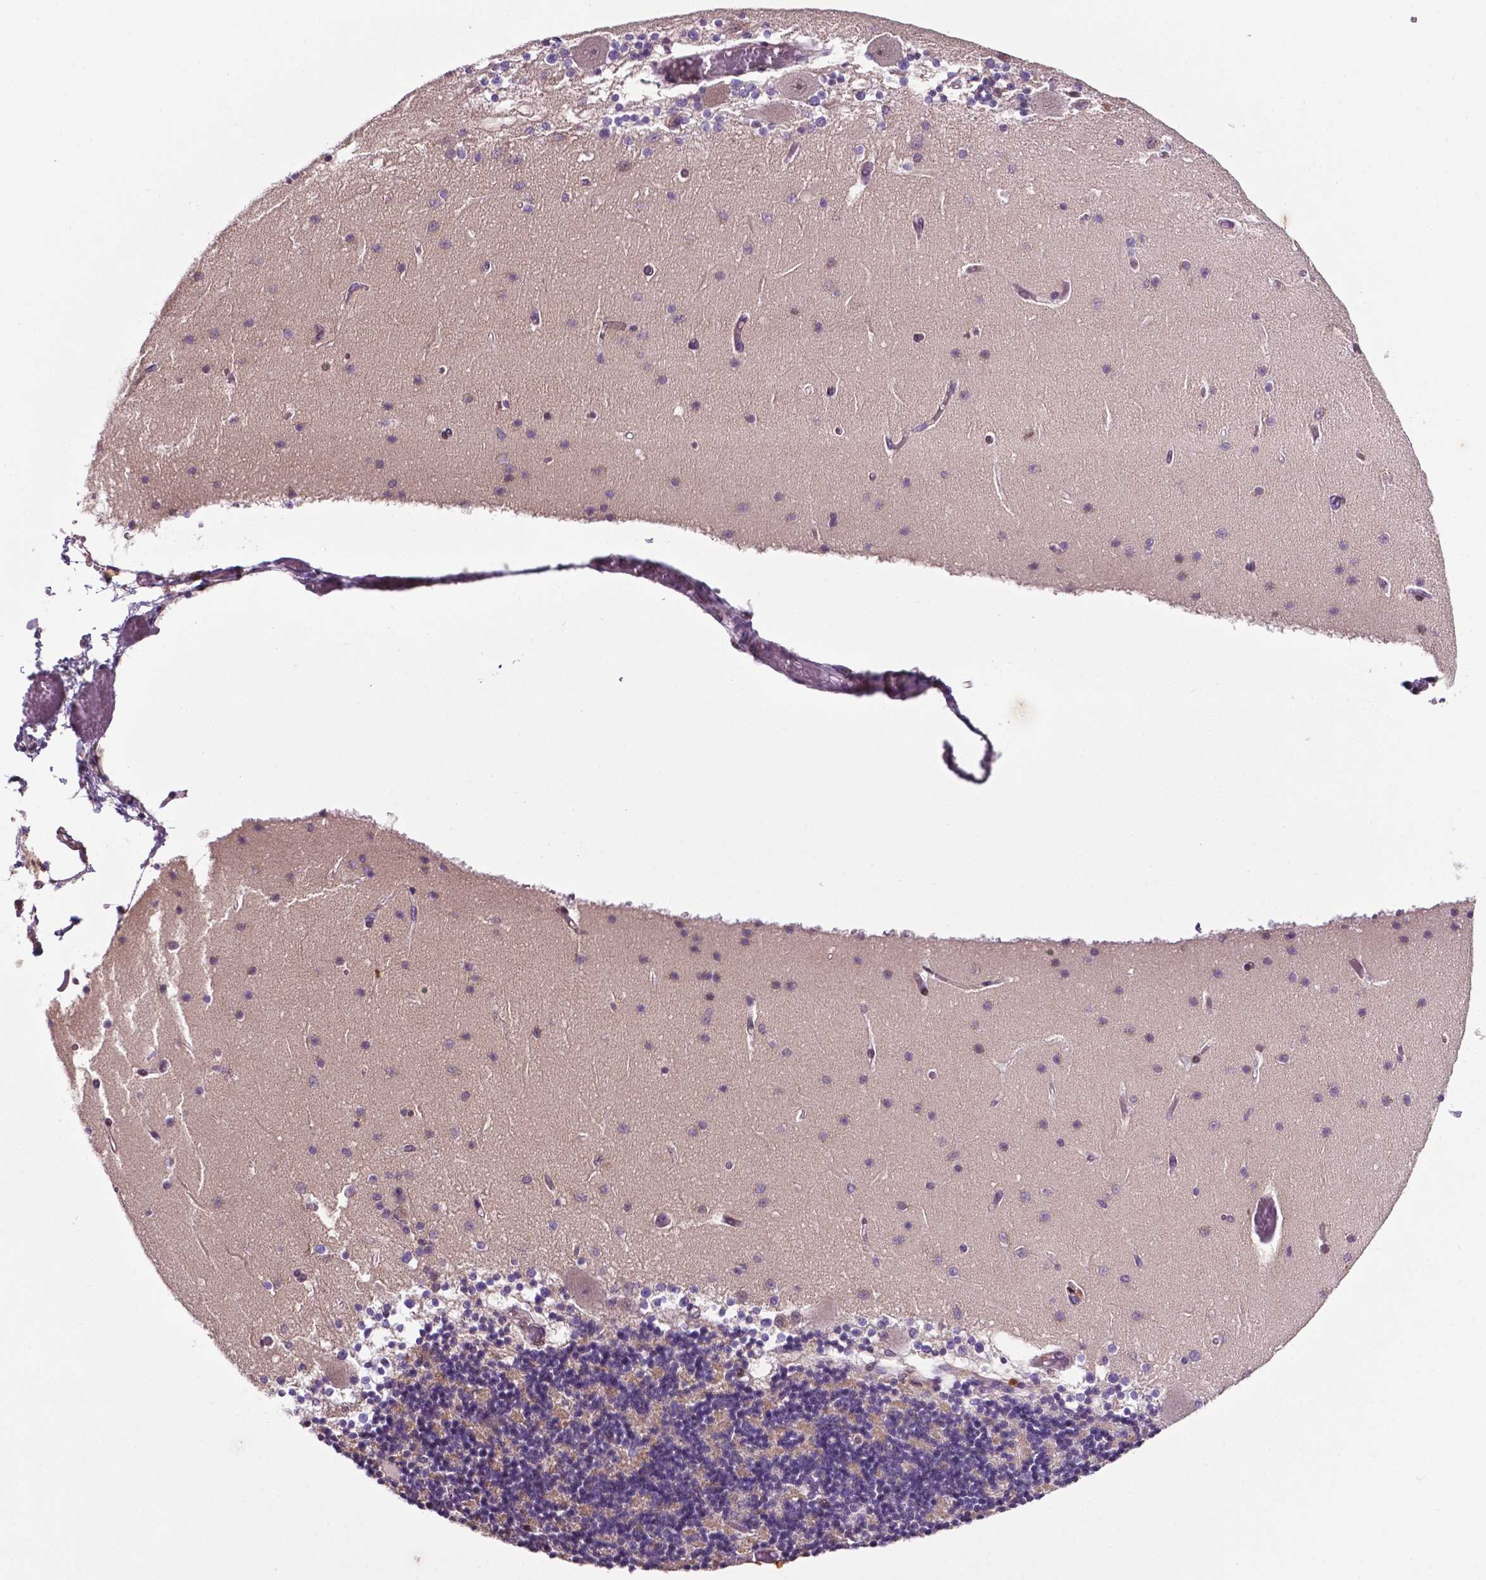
{"staining": {"intensity": "negative", "quantity": "none", "location": "none"}, "tissue": "cerebellum", "cell_type": "Cells in granular layer", "image_type": "normal", "snomed": [{"axis": "morphology", "description": "Normal tissue, NOS"}, {"axis": "topography", "description": "Cerebellum"}], "caption": "Protein analysis of benign cerebellum displays no significant staining in cells in granular layer.", "gene": "SMAD2", "patient": {"sex": "female", "age": 28}}